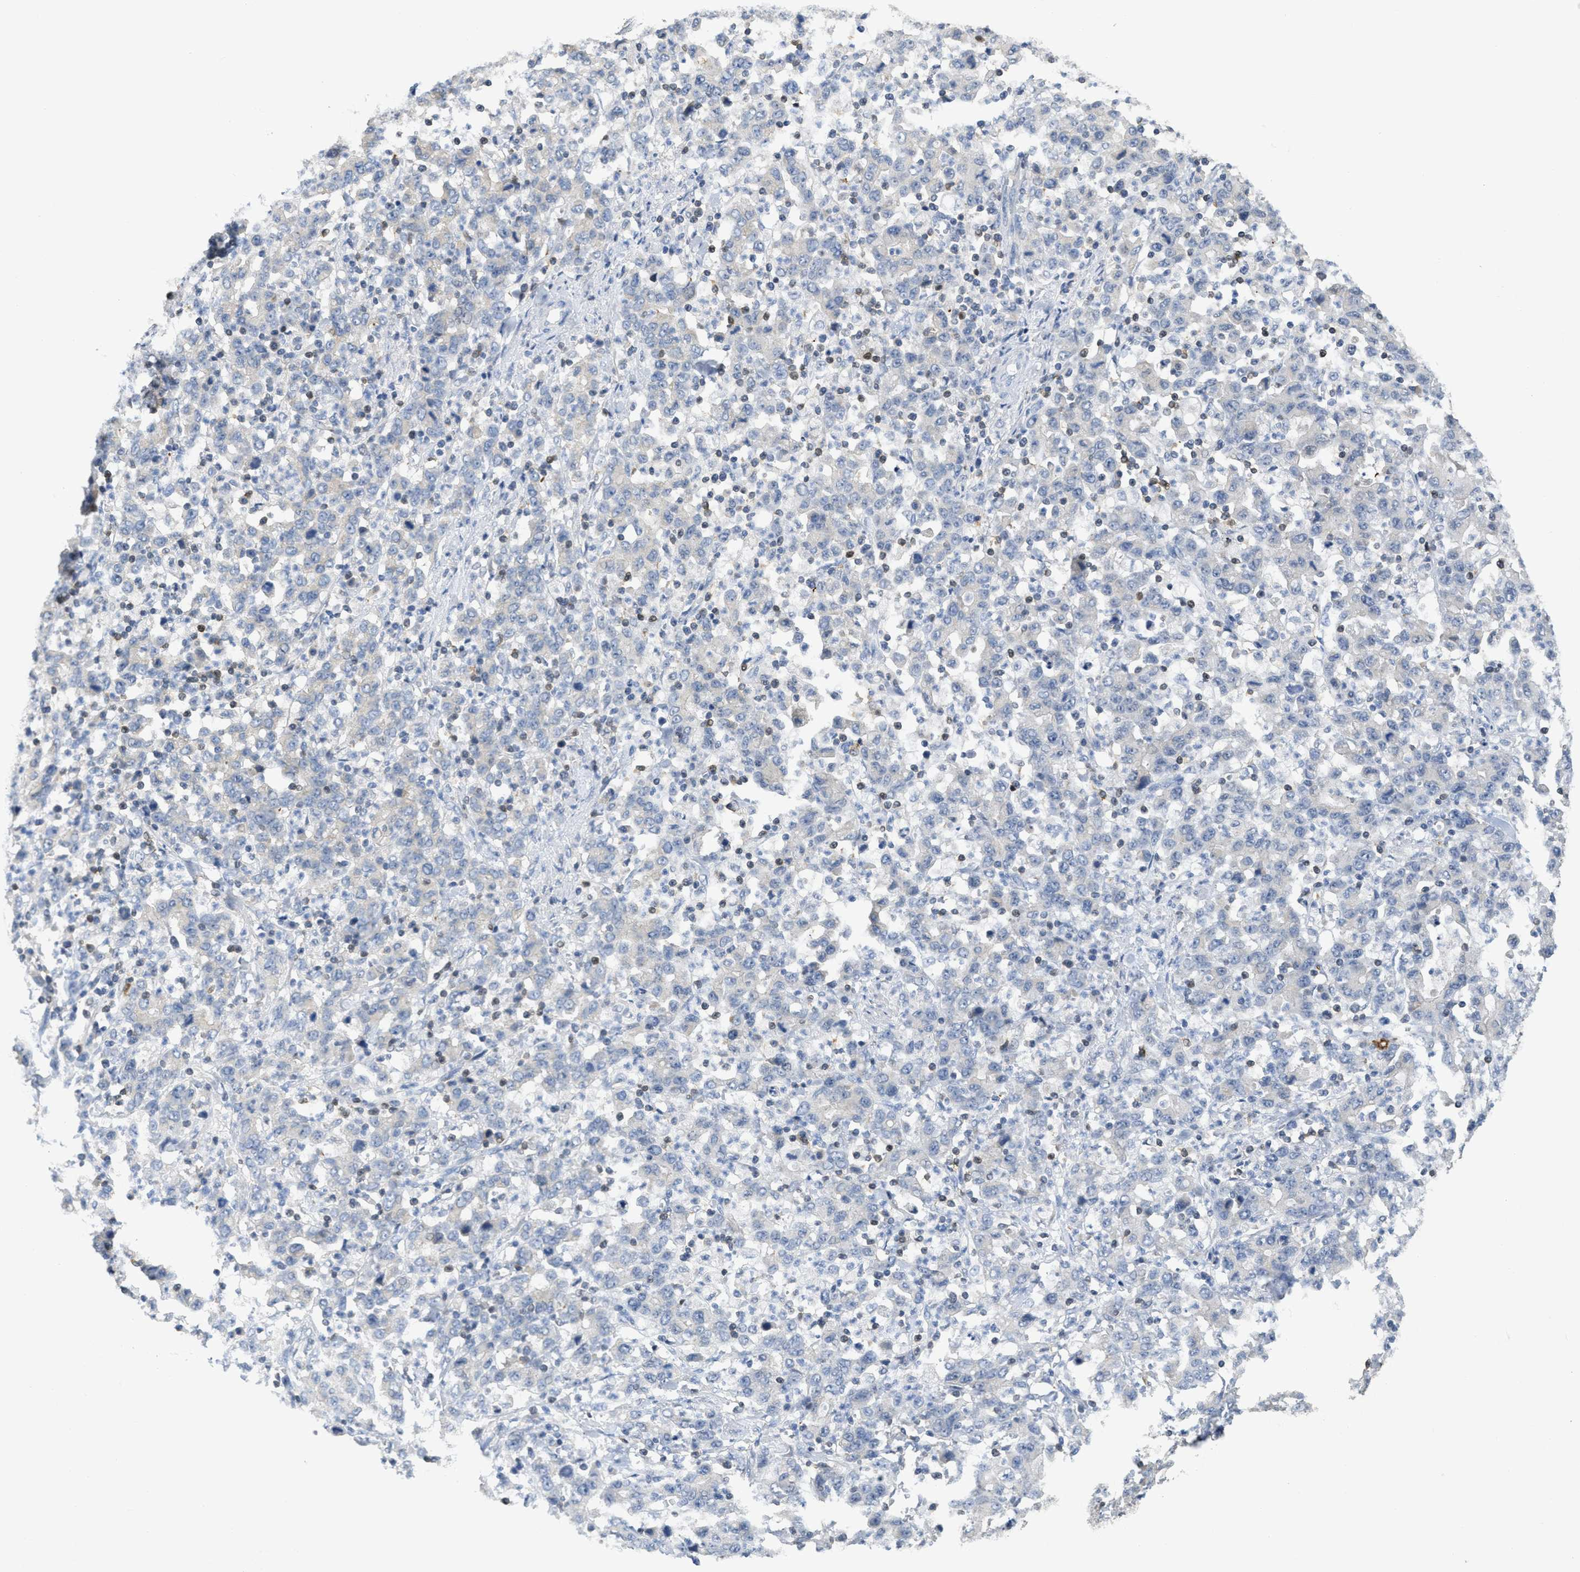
{"staining": {"intensity": "negative", "quantity": "none", "location": "none"}, "tissue": "stomach cancer", "cell_type": "Tumor cells", "image_type": "cancer", "snomed": [{"axis": "morphology", "description": "Adenocarcinoma, NOS"}, {"axis": "topography", "description": "Stomach, upper"}], "caption": "Human adenocarcinoma (stomach) stained for a protein using immunohistochemistry (IHC) reveals no staining in tumor cells.", "gene": "SFXN2", "patient": {"sex": "male", "age": 69}}